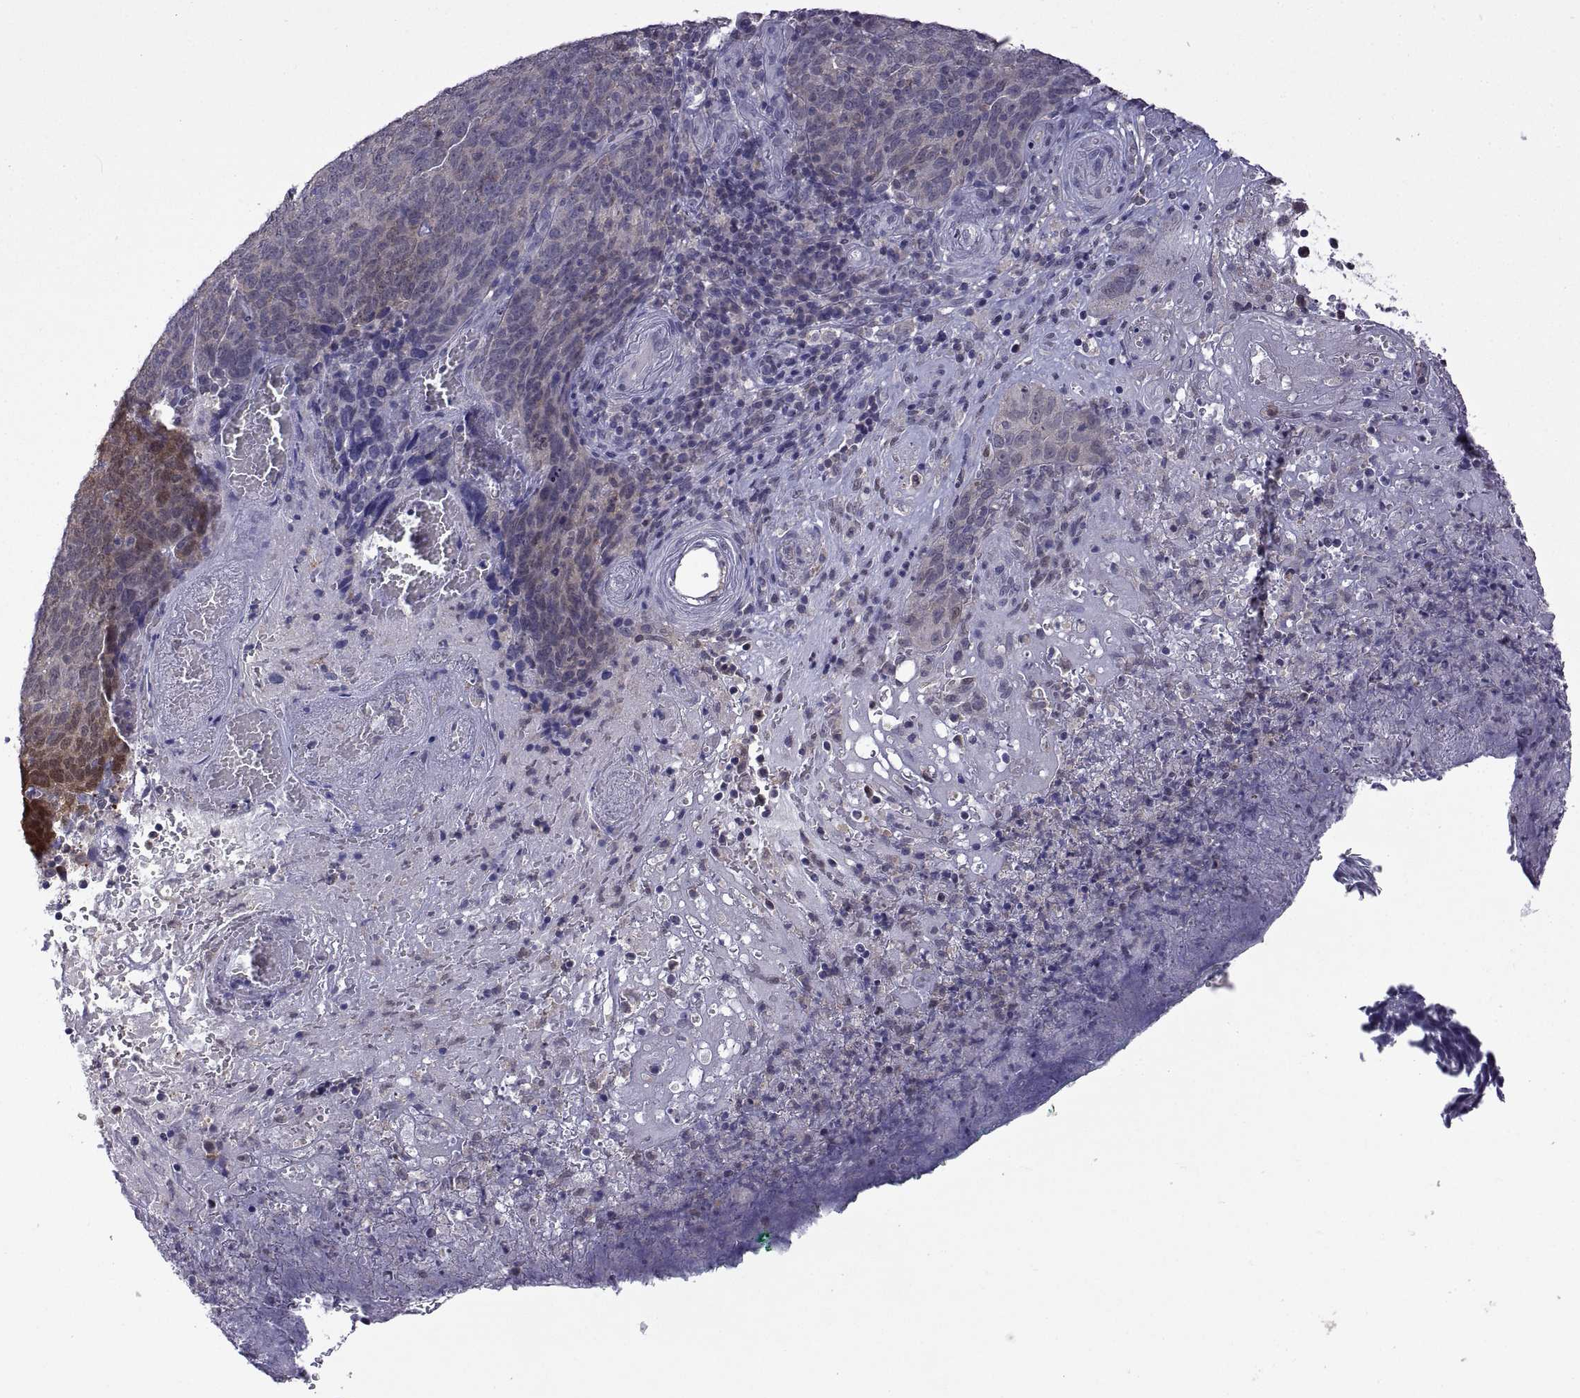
{"staining": {"intensity": "moderate", "quantity": "<25%", "location": "cytoplasmic/membranous"}, "tissue": "skin cancer", "cell_type": "Tumor cells", "image_type": "cancer", "snomed": [{"axis": "morphology", "description": "Squamous cell carcinoma, NOS"}, {"axis": "topography", "description": "Skin"}, {"axis": "topography", "description": "Anal"}], "caption": "Squamous cell carcinoma (skin) tissue demonstrates moderate cytoplasmic/membranous staining in about <25% of tumor cells The staining was performed using DAB to visualize the protein expression in brown, while the nuclei were stained in blue with hematoxylin (Magnification: 20x).", "gene": "FGF9", "patient": {"sex": "female", "age": 51}}